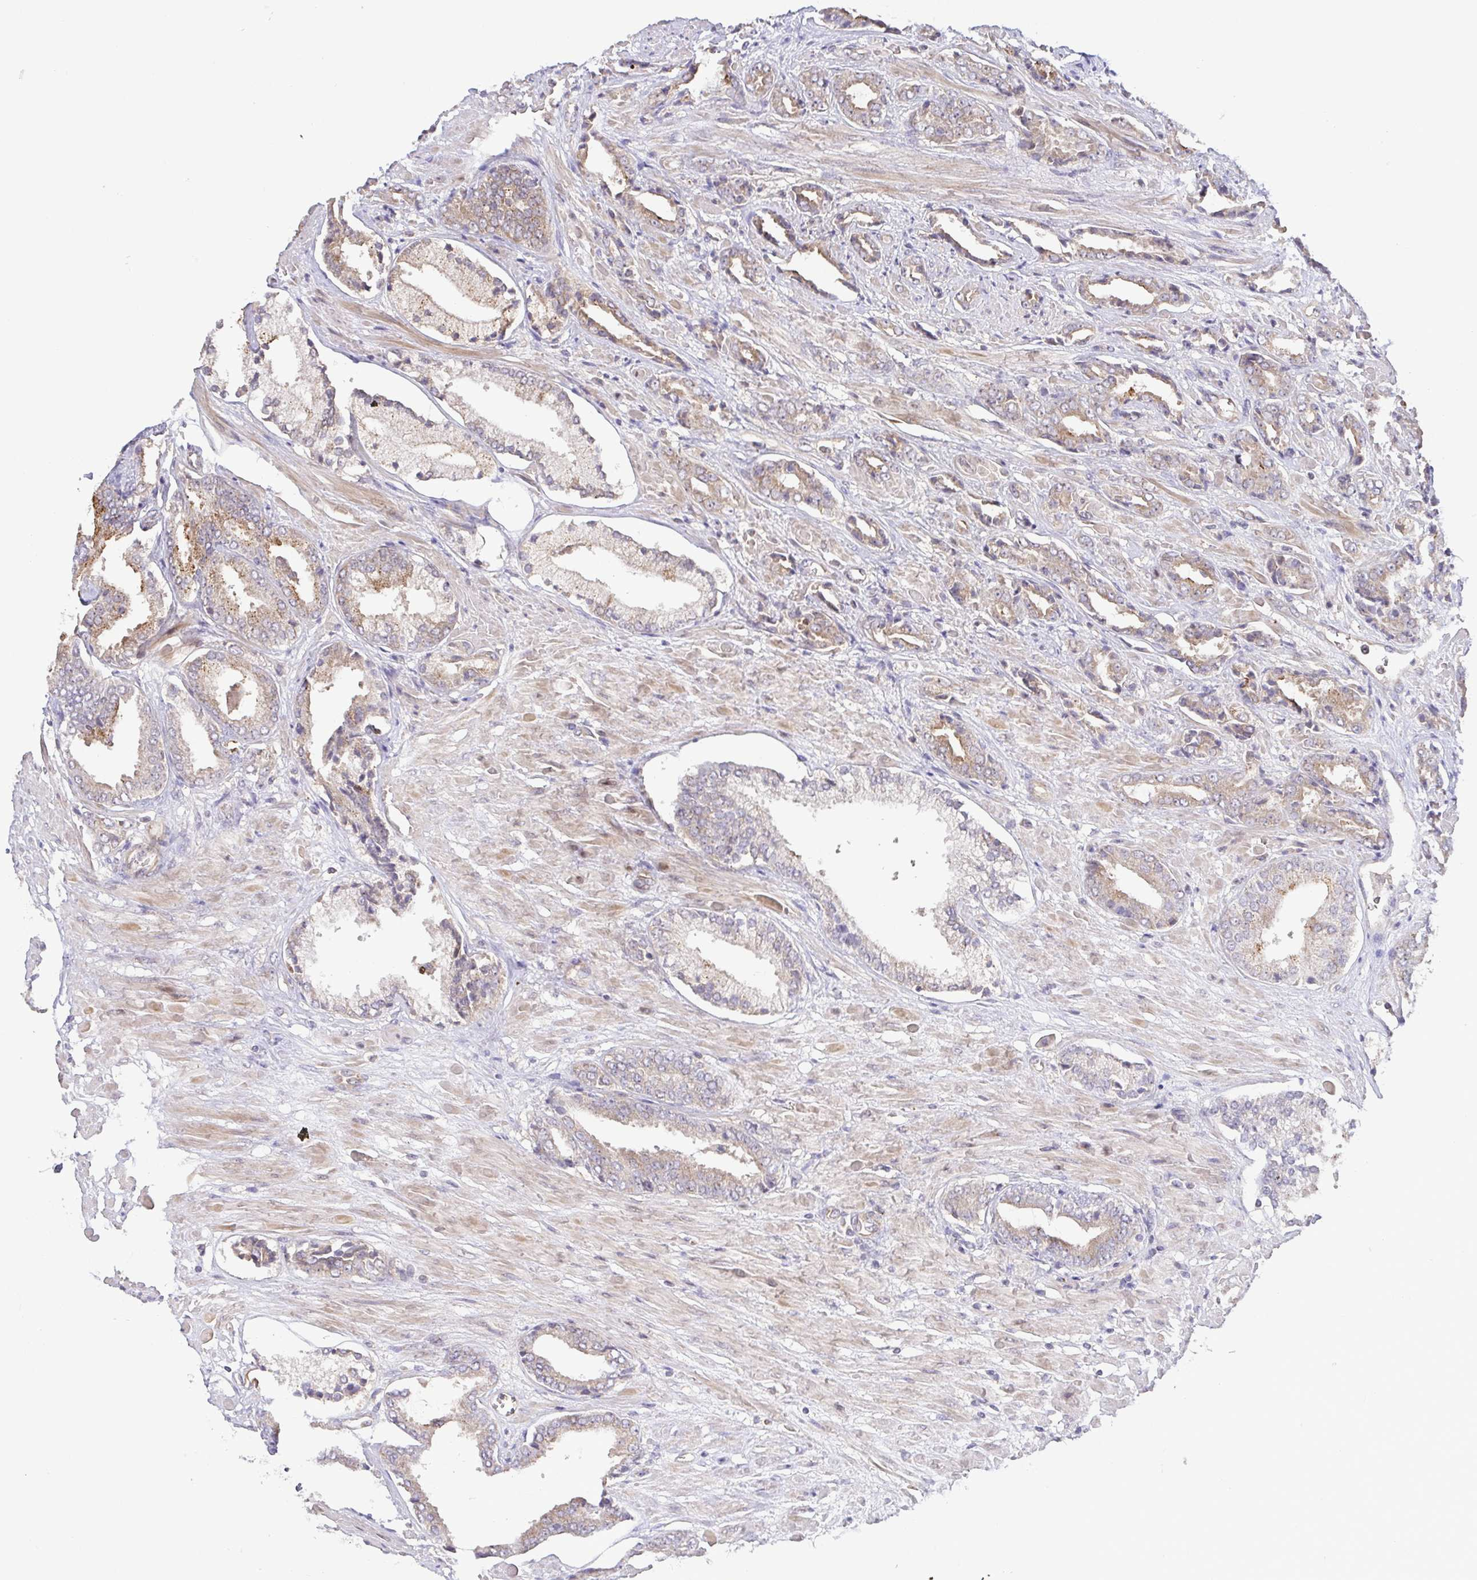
{"staining": {"intensity": "moderate", "quantity": "<25%", "location": "cytoplasmic/membranous"}, "tissue": "prostate cancer", "cell_type": "Tumor cells", "image_type": "cancer", "snomed": [{"axis": "morphology", "description": "Adenocarcinoma, High grade"}, {"axis": "topography", "description": "Prostate"}], "caption": "Prostate cancer (adenocarcinoma (high-grade)) was stained to show a protein in brown. There is low levels of moderate cytoplasmic/membranous positivity in approximately <25% of tumor cells.", "gene": "OSBPL7", "patient": {"sex": "male", "age": 56}}